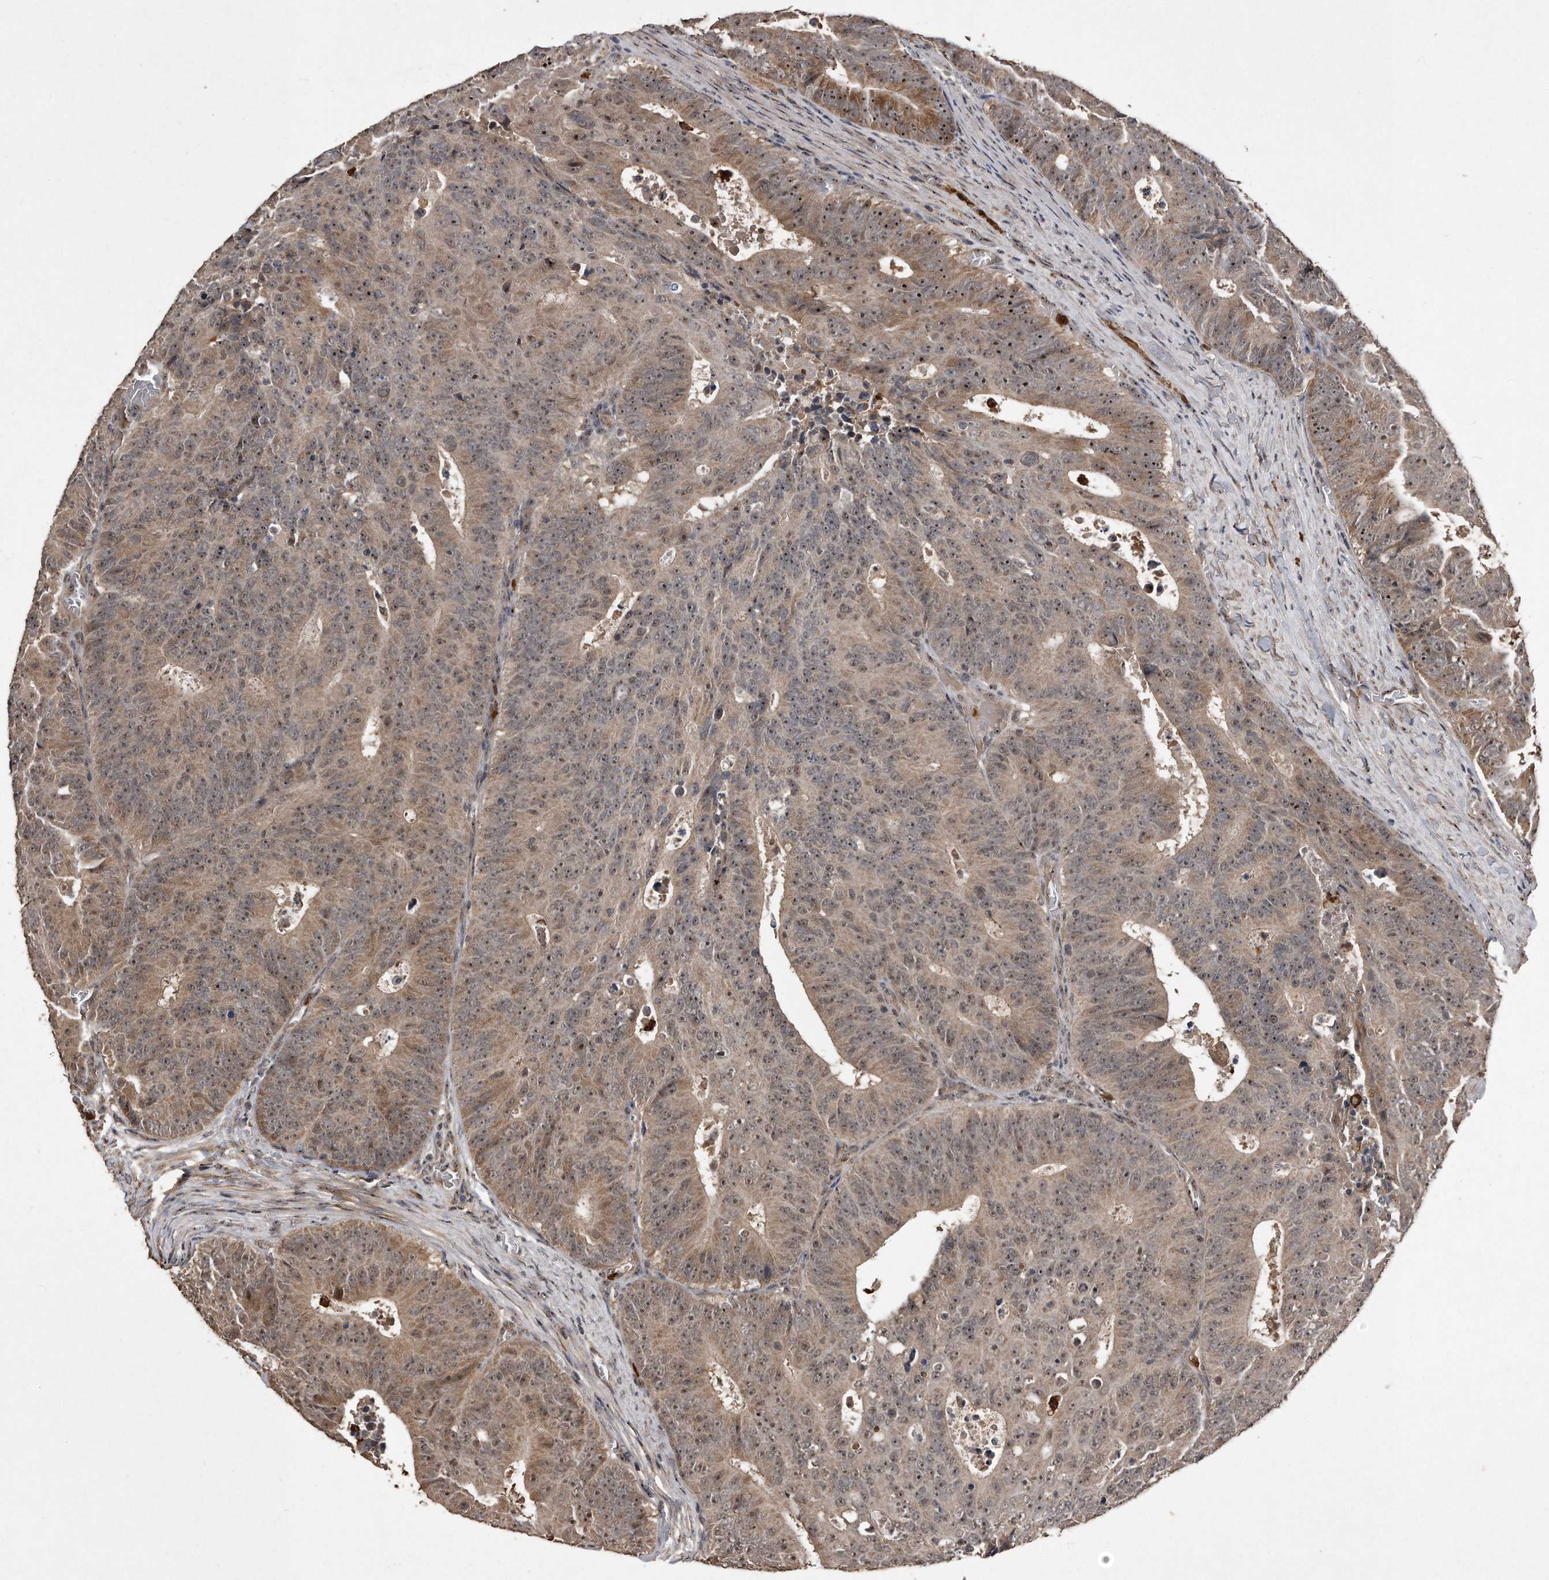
{"staining": {"intensity": "moderate", "quantity": ">75%", "location": "cytoplasmic/membranous,nuclear"}, "tissue": "colorectal cancer", "cell_type": "Tumor cells", "image_type": "cancer", "snomed": [{"axis": "morphology", "description": "Adenocarcinoma, NOS"}, {"axis": "topography", "description": "Colon"}], "caption": "Adenocarcinoma (colorectal) was stained to show a protein in brown. There is medium levels of moderate cytoplasmic/membranous and nuclear expression in approximately >75% of tumor cells. The protein is shown in brown color, while the nuclei are stained blue.", "gene": "PELO", "patient": {"sex": "male", "age": 87}}